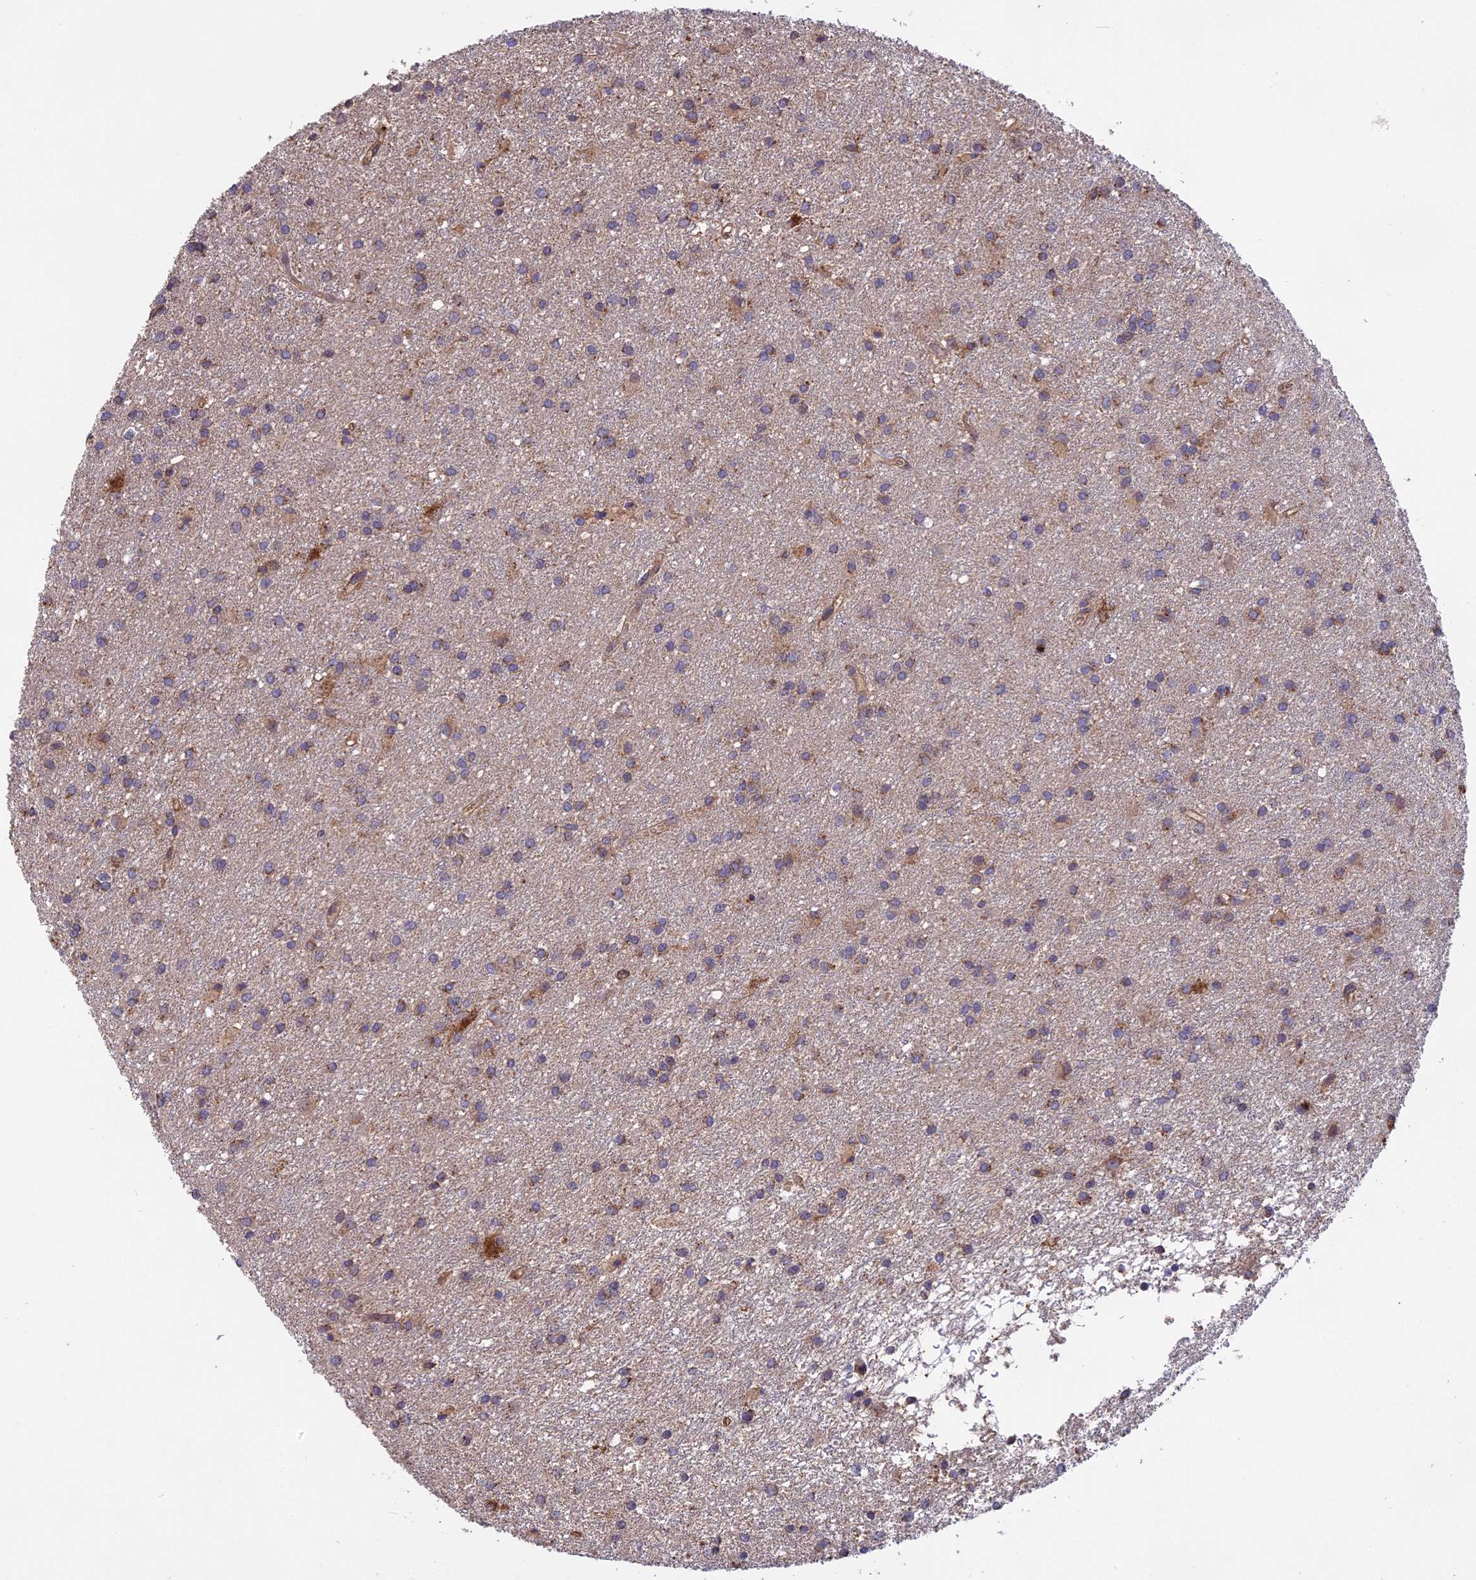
{"staining": {"intensity": "weak", "quantity": "25%-75%", "location": "cytoplasmic/membranous"}, "tissue": "glioma", "cell_type": "Tumor cells", "image_type": "cancer", "snomed": [{"axis": "morphology", "description": "Glioma, malignant, High grade"}, {"axis": "topography", "description": "Brain"}], "caption": "Protein expression analysis of malignant high-grade glioma exhibits weak cytoplasmic/membranous positivity in about 25%-75% of tumor cells. (IHC, brightfield microscopy, high magnification).", "gene": "NUDT8", "patient": {"sex": "female", "age": 50}}